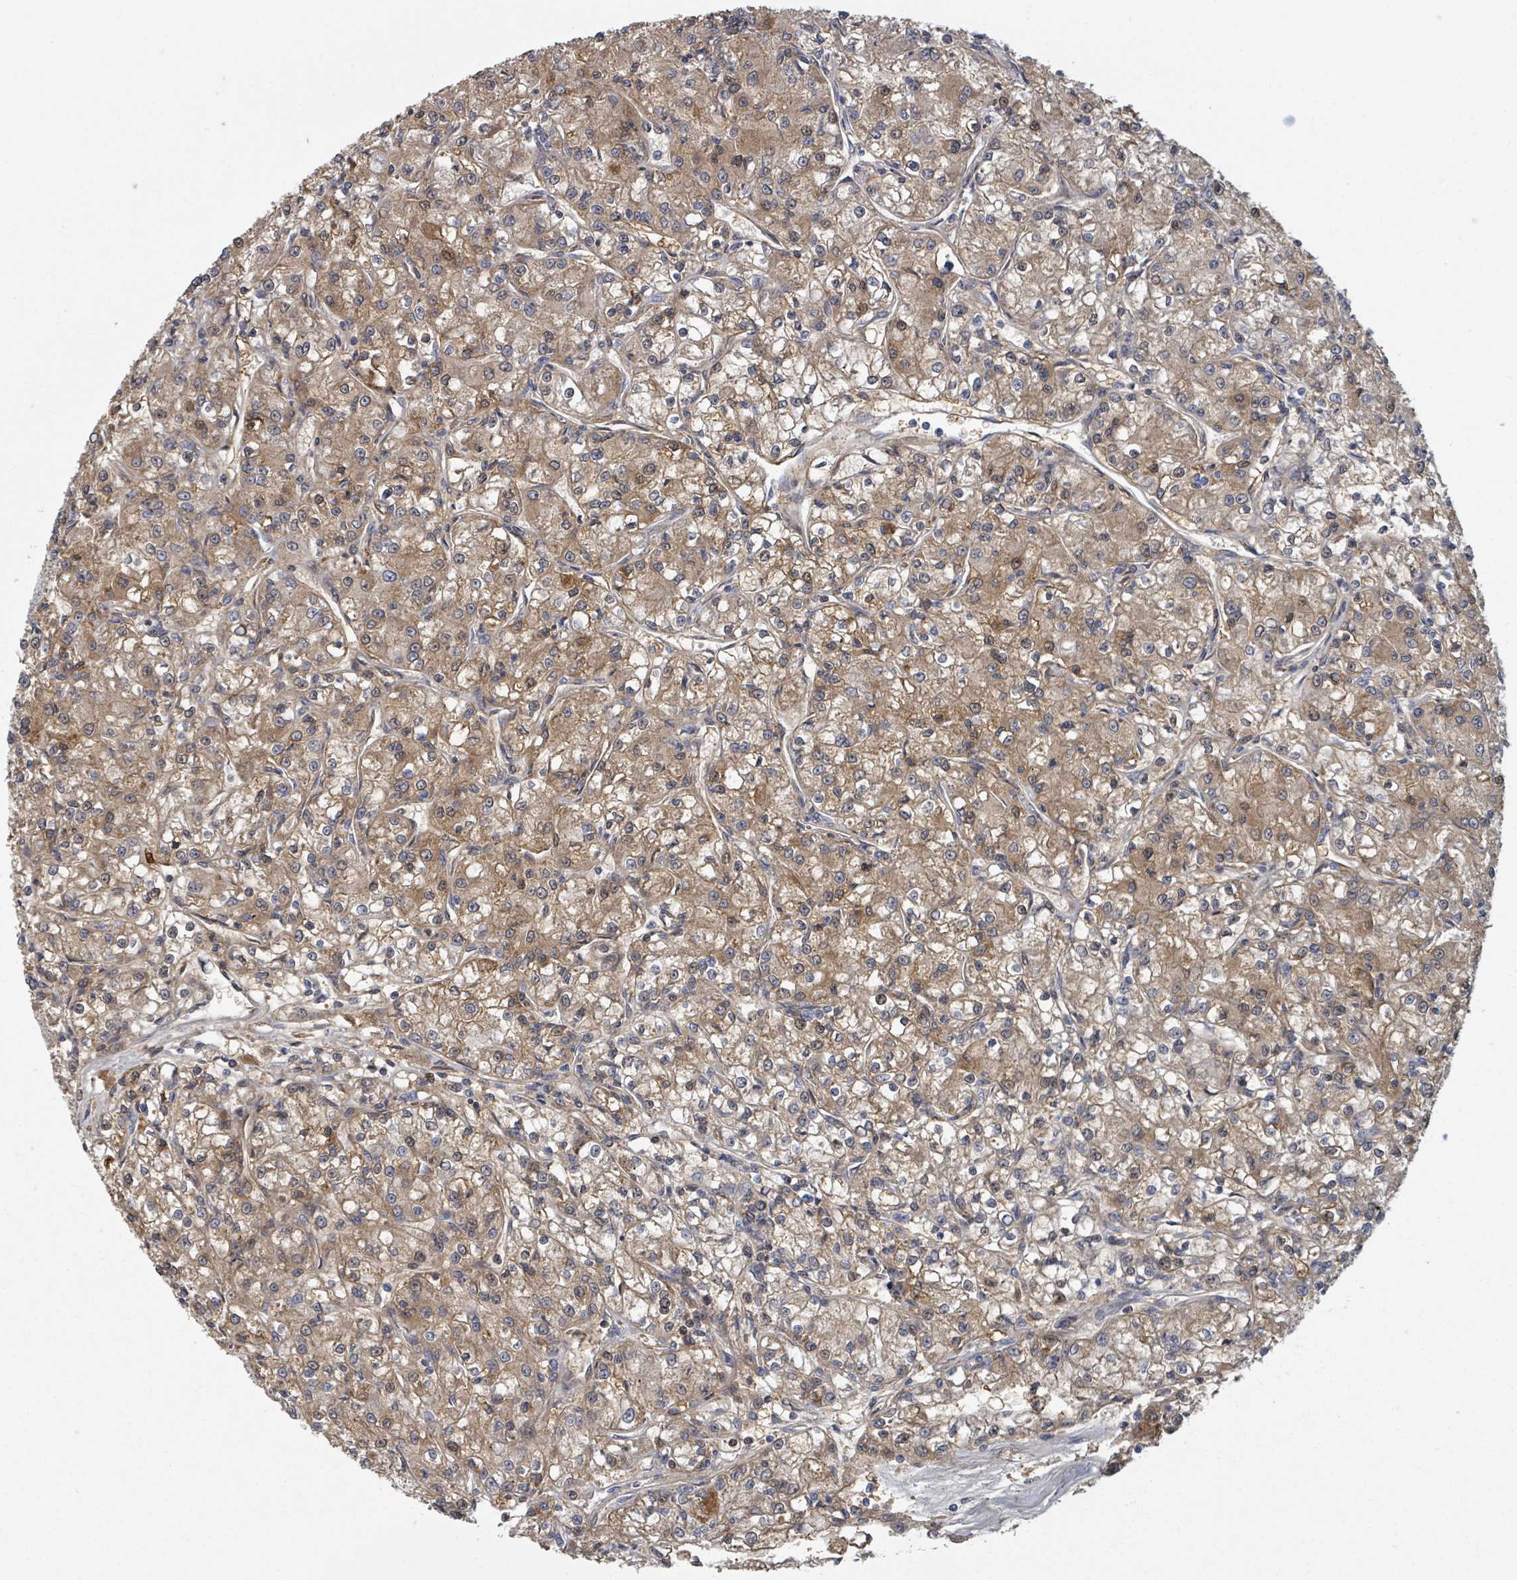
{"staining": {"intensity": "moderate", "quantity": ">75%", "location": "cytoplasmic/membranous"}, "tissue": "renal cancer", "cell_type": "Tumor cells", "image_type": "cancer", "snomed": [{"axis": "morphology", "description": "Adenocarcinoma, NOS"}, {"axis": "topography", "description": "Kidney"}], "caption": "Immunohistochemical staining of renal cancer displays moderate cytoplasmic/membranous protein staining in about >75% of tumor cells. The protein is stained brown, and the nuclei are stained in blue (DAB IHC with brightfield microscopy, high magnification).", "gene": "GABBR1", "patient": {"sex": "female", "age": 59}}